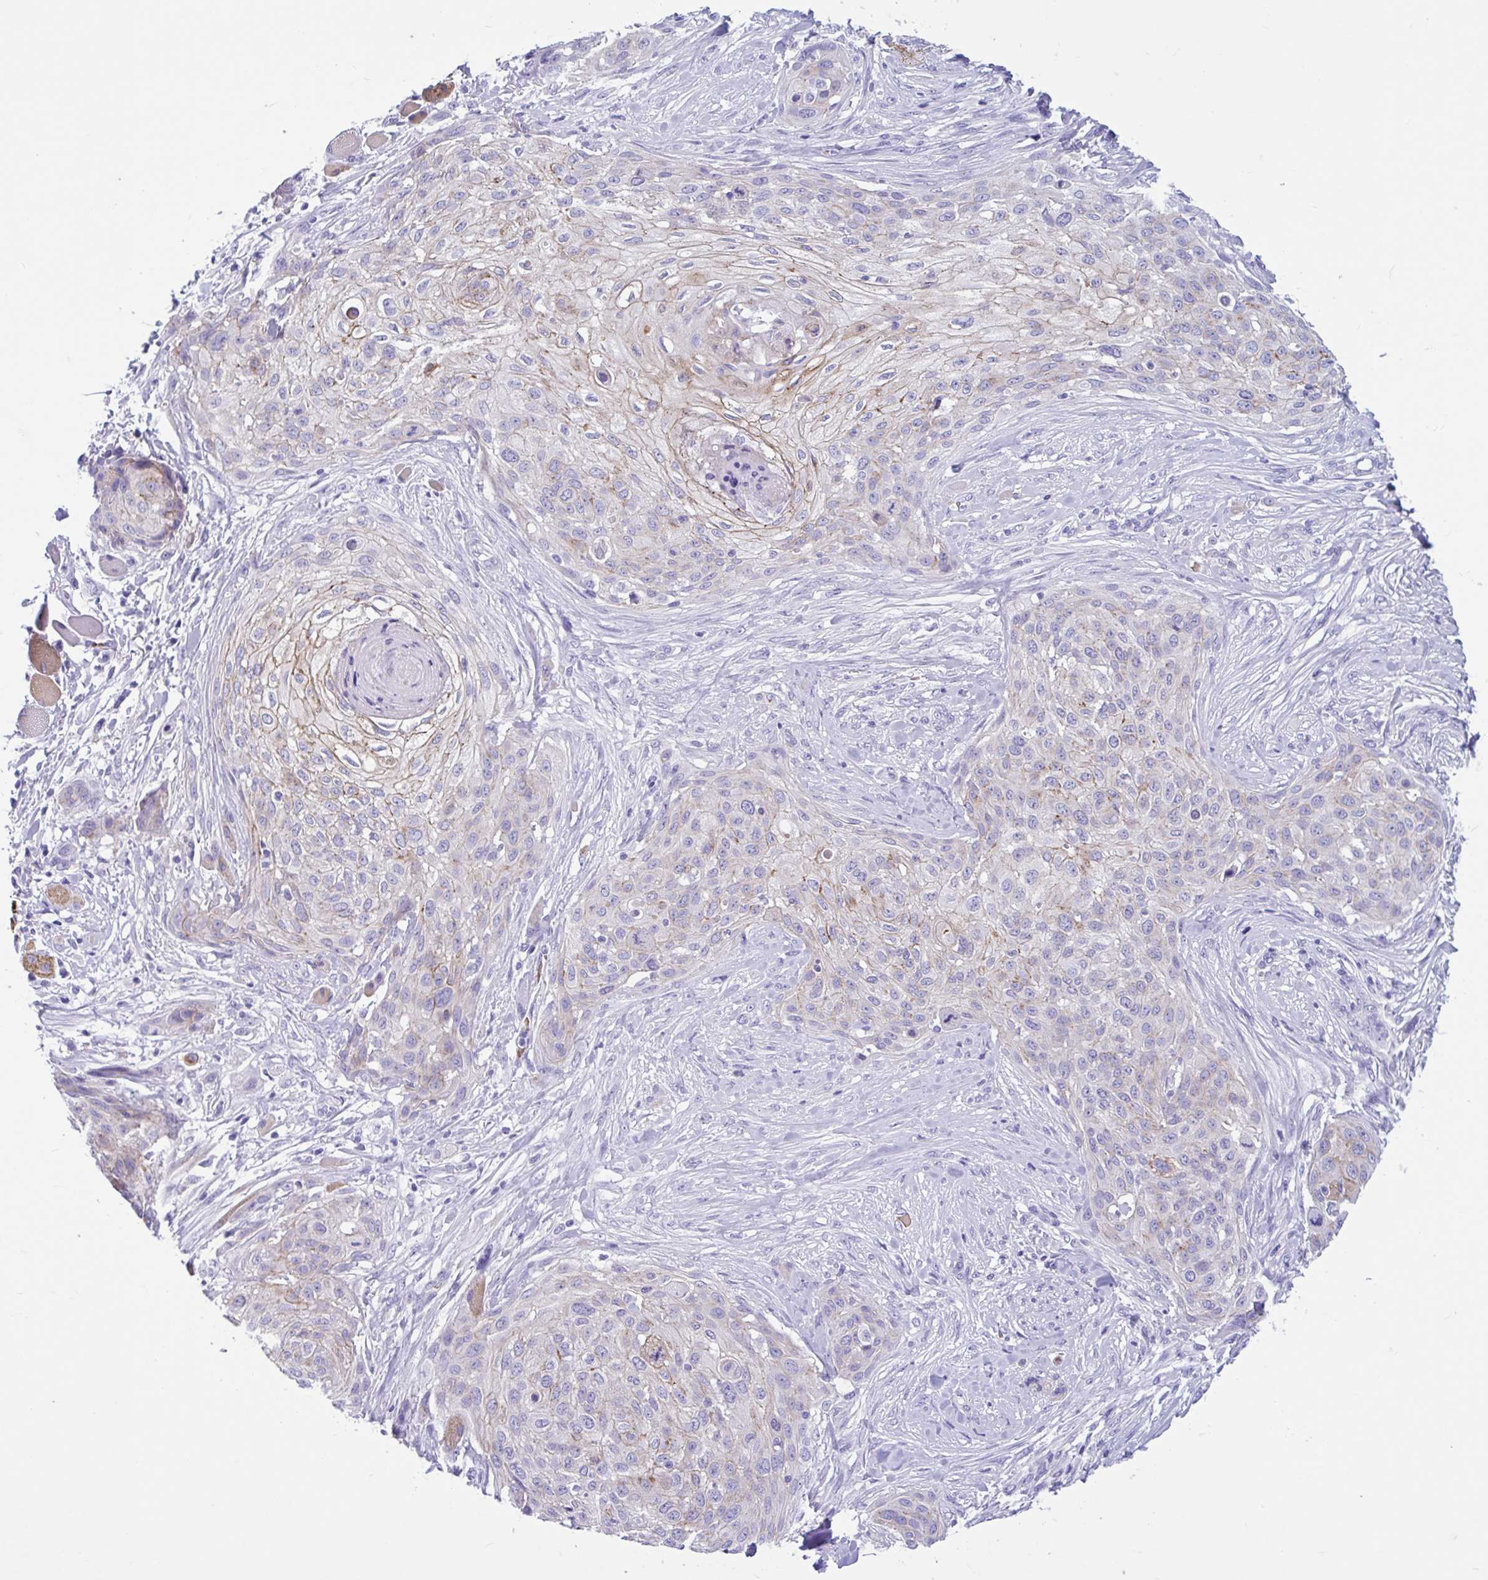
{"staining": {"intensity": "moderate", "quantity": "<25%", "location": "cytoplasmic/membranous"}, "tissue": "skin cancer", "cell_type": "Tumor cells", "image_type": "cancer", "snomed": [{"axis": "morphology", "description": "Squamous cell carcinoma, NOS"}, {"axis": "topography", "description": "Skin"}], "caption": "Brown immunohistochemical staining in squamous cell carcinoma (skin) demonstrates moderate cytoplasmic/membranous positivity in about <25% of tumor cells. (brown staining indicates protein expression, while blue staining denotes nuclei).", "gene": "TMEM79", "patient": {"sex": "female", "age": 87}}